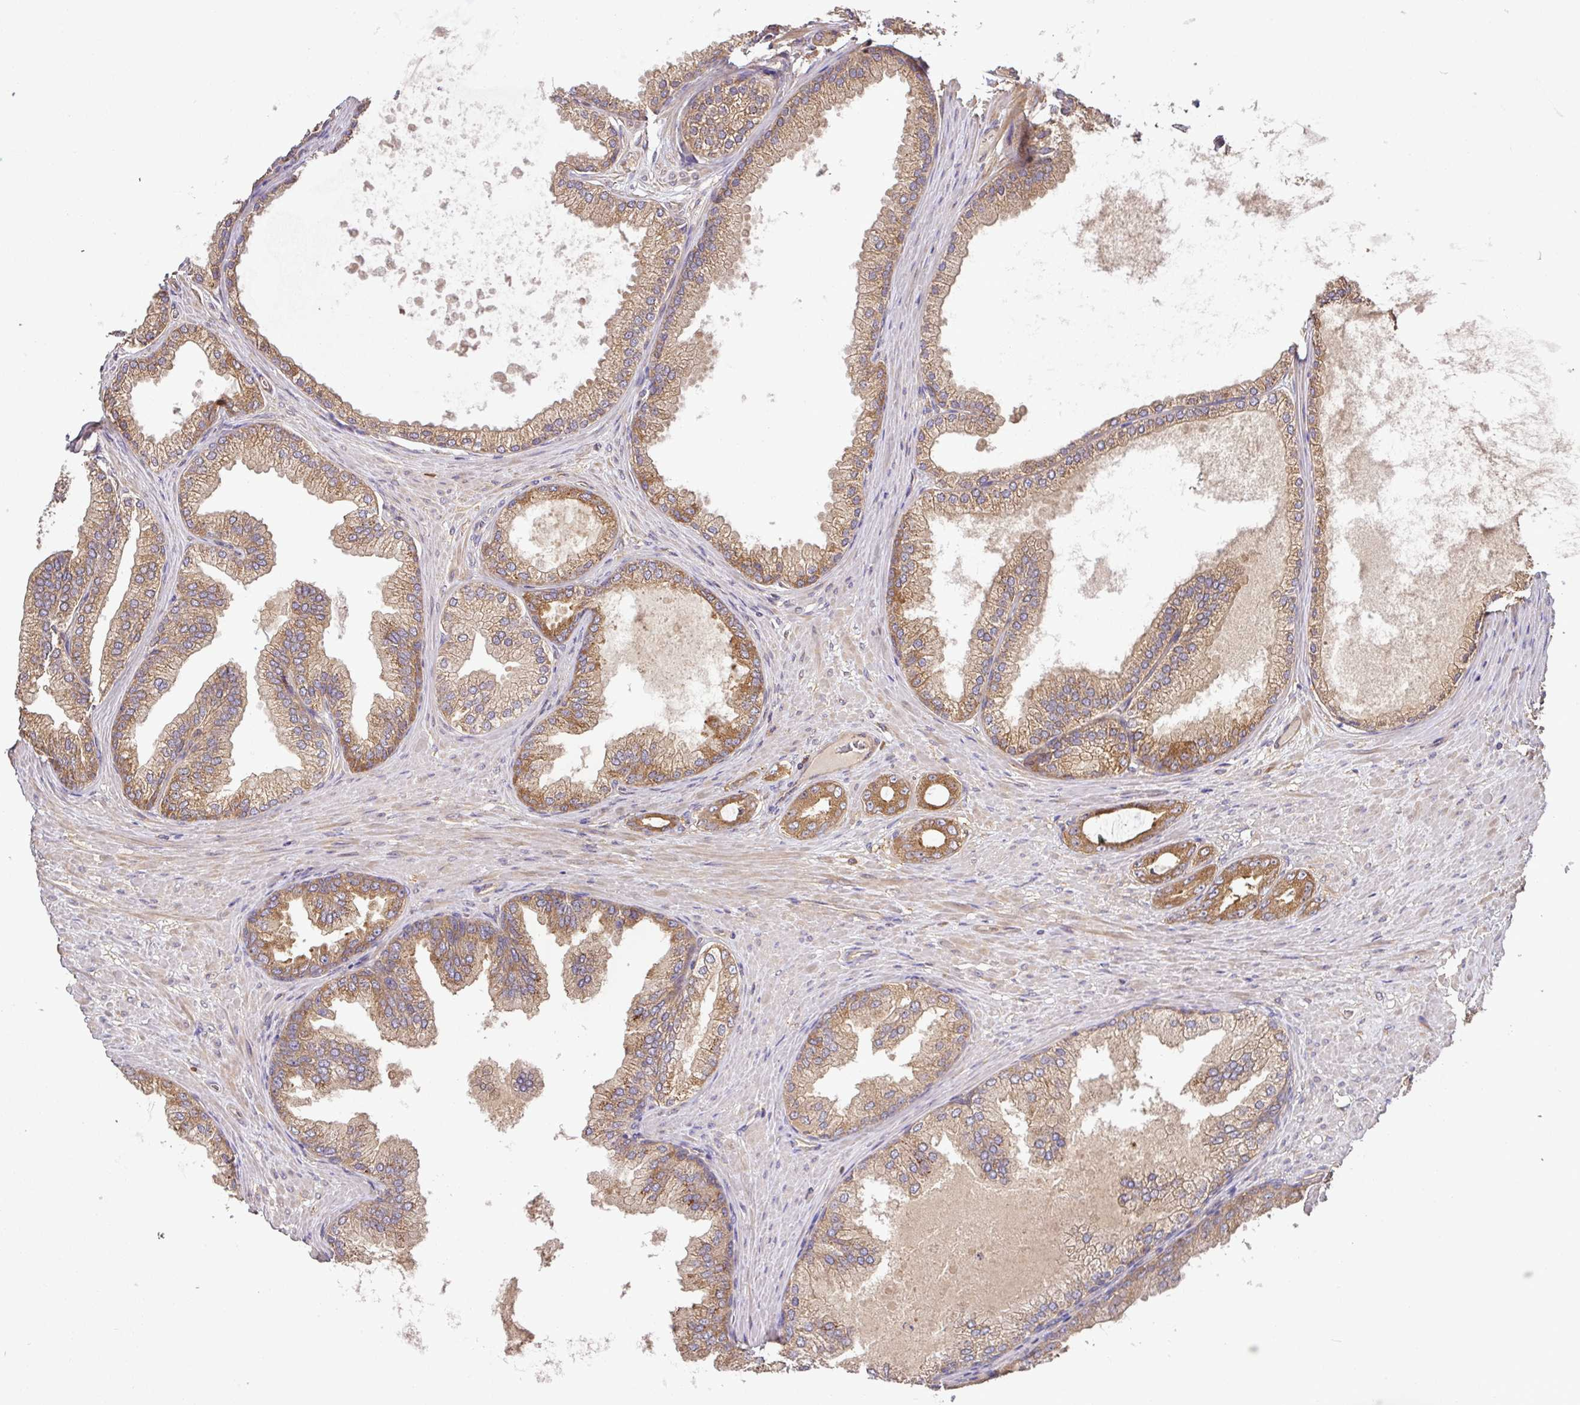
{"staining": {"intensity": "moderate", "quantity": ">75%", "location": "cytoplasmic/membranous"}, "tissue": "prostate cancer", "cell_type": "Tumor cells", "image_type": "cancer", "snomed": [{"axis": "morphology", "description": "Adenocarcinoma, Low grade"}, {"axis": "topography", "description": "Prostate"}], "caption": "Tumor cells reveal medium levels of moderate cytoplasmic/membranous expression in approximately >75% of cells in human adenocarcinoma (low-grade) (prostate). The protein of interest is shown in brown color, while the nuclei are stained blue.", "gene": "GSPT1", "patient": {"sex": "male", "age": 63}}